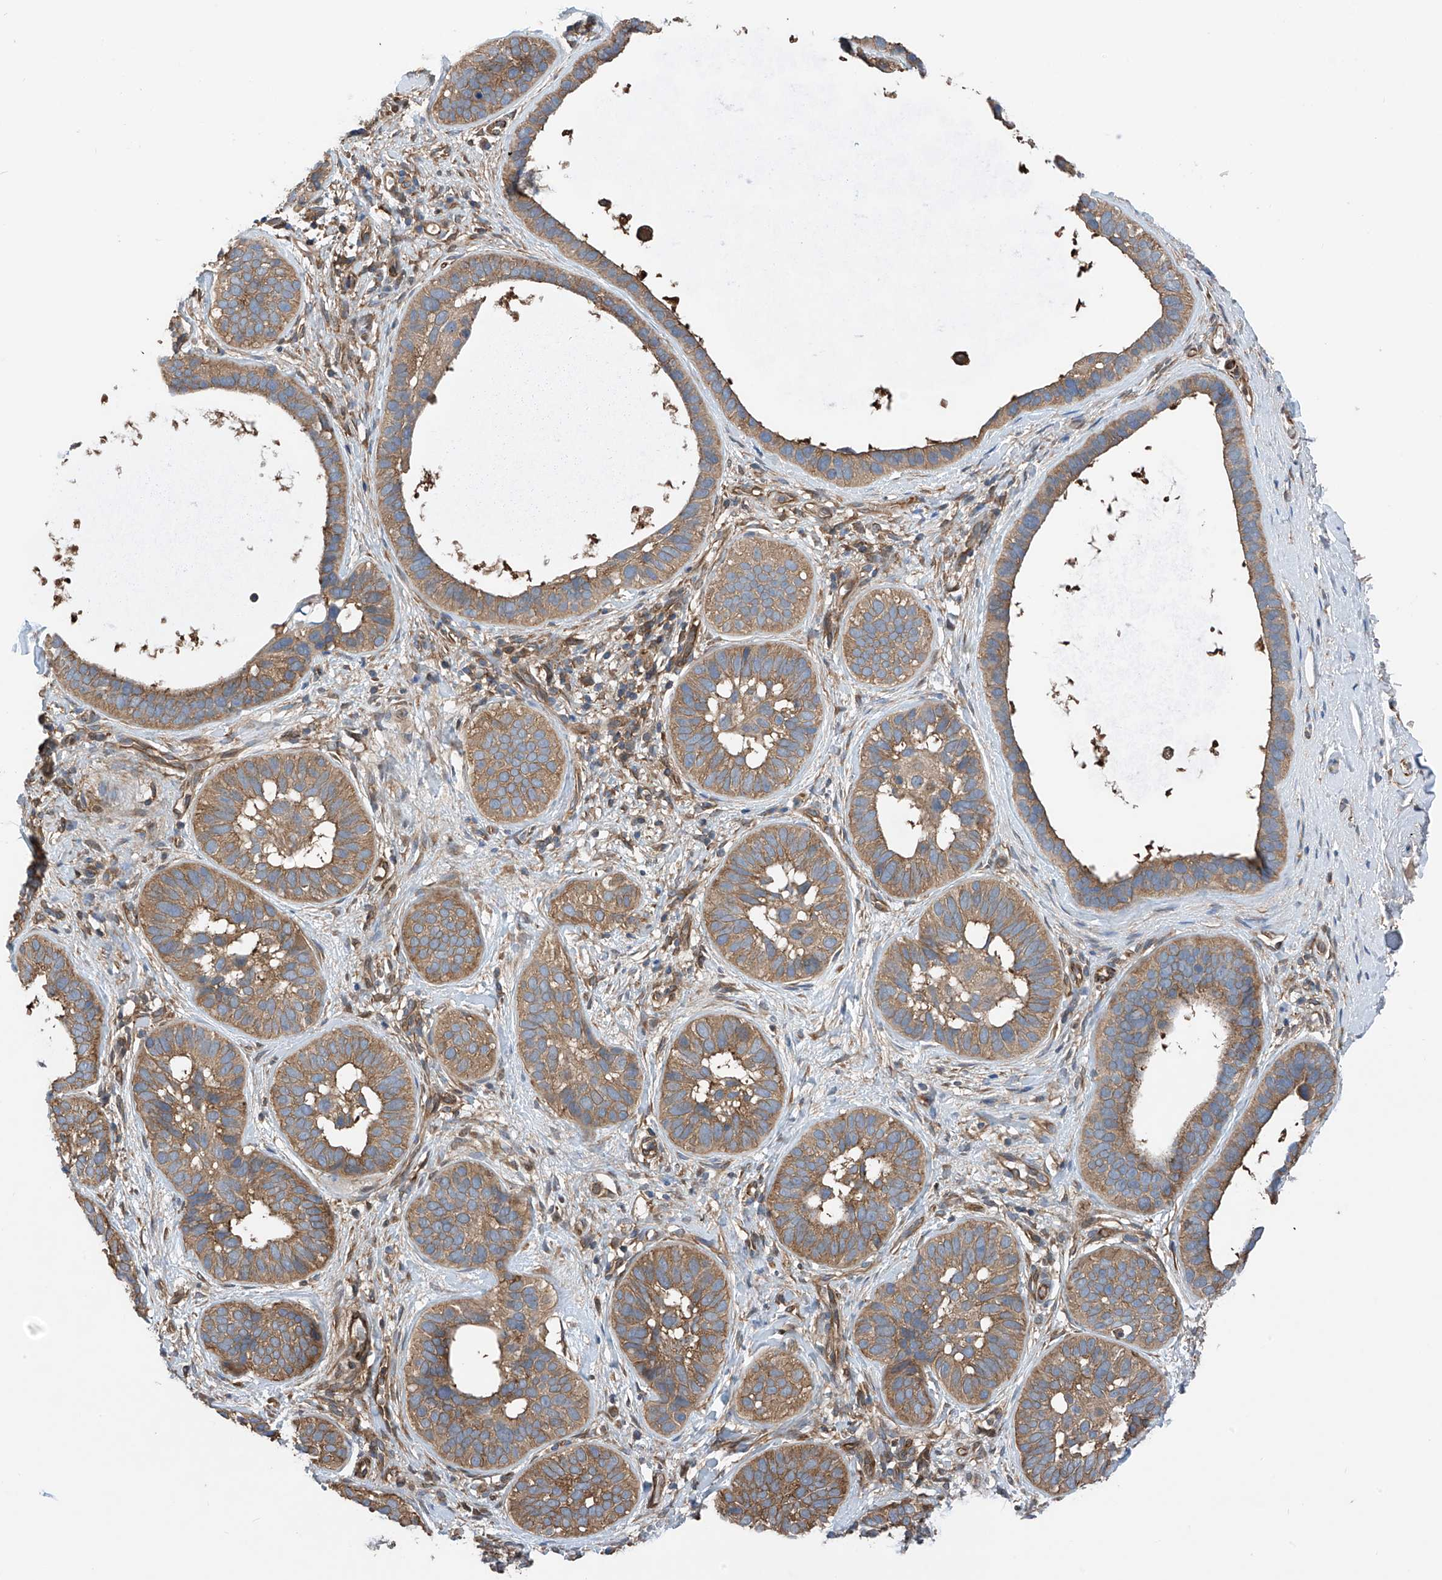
{"staining": {"intensity": "moderate", "quantity": ">75%", "location": "cytoplasmic/membranous"}, "tissue": "skin cancer", "cell_type": "Tumor cells", "image_type": "cancer", "snomed": [{"axis": "morphology", "description": "Basal cell carcinoma"}, {"axis": "topography", "description": "Skin"}], "caption": "Immunohistochemistry (DAB) staining of human skin cancer reveals moderate cytoplasmic/membranous protein positivity in about >75% of tumor cells.", "gene": "CHPF", "patient": {"sex": "male", "age": 62}}